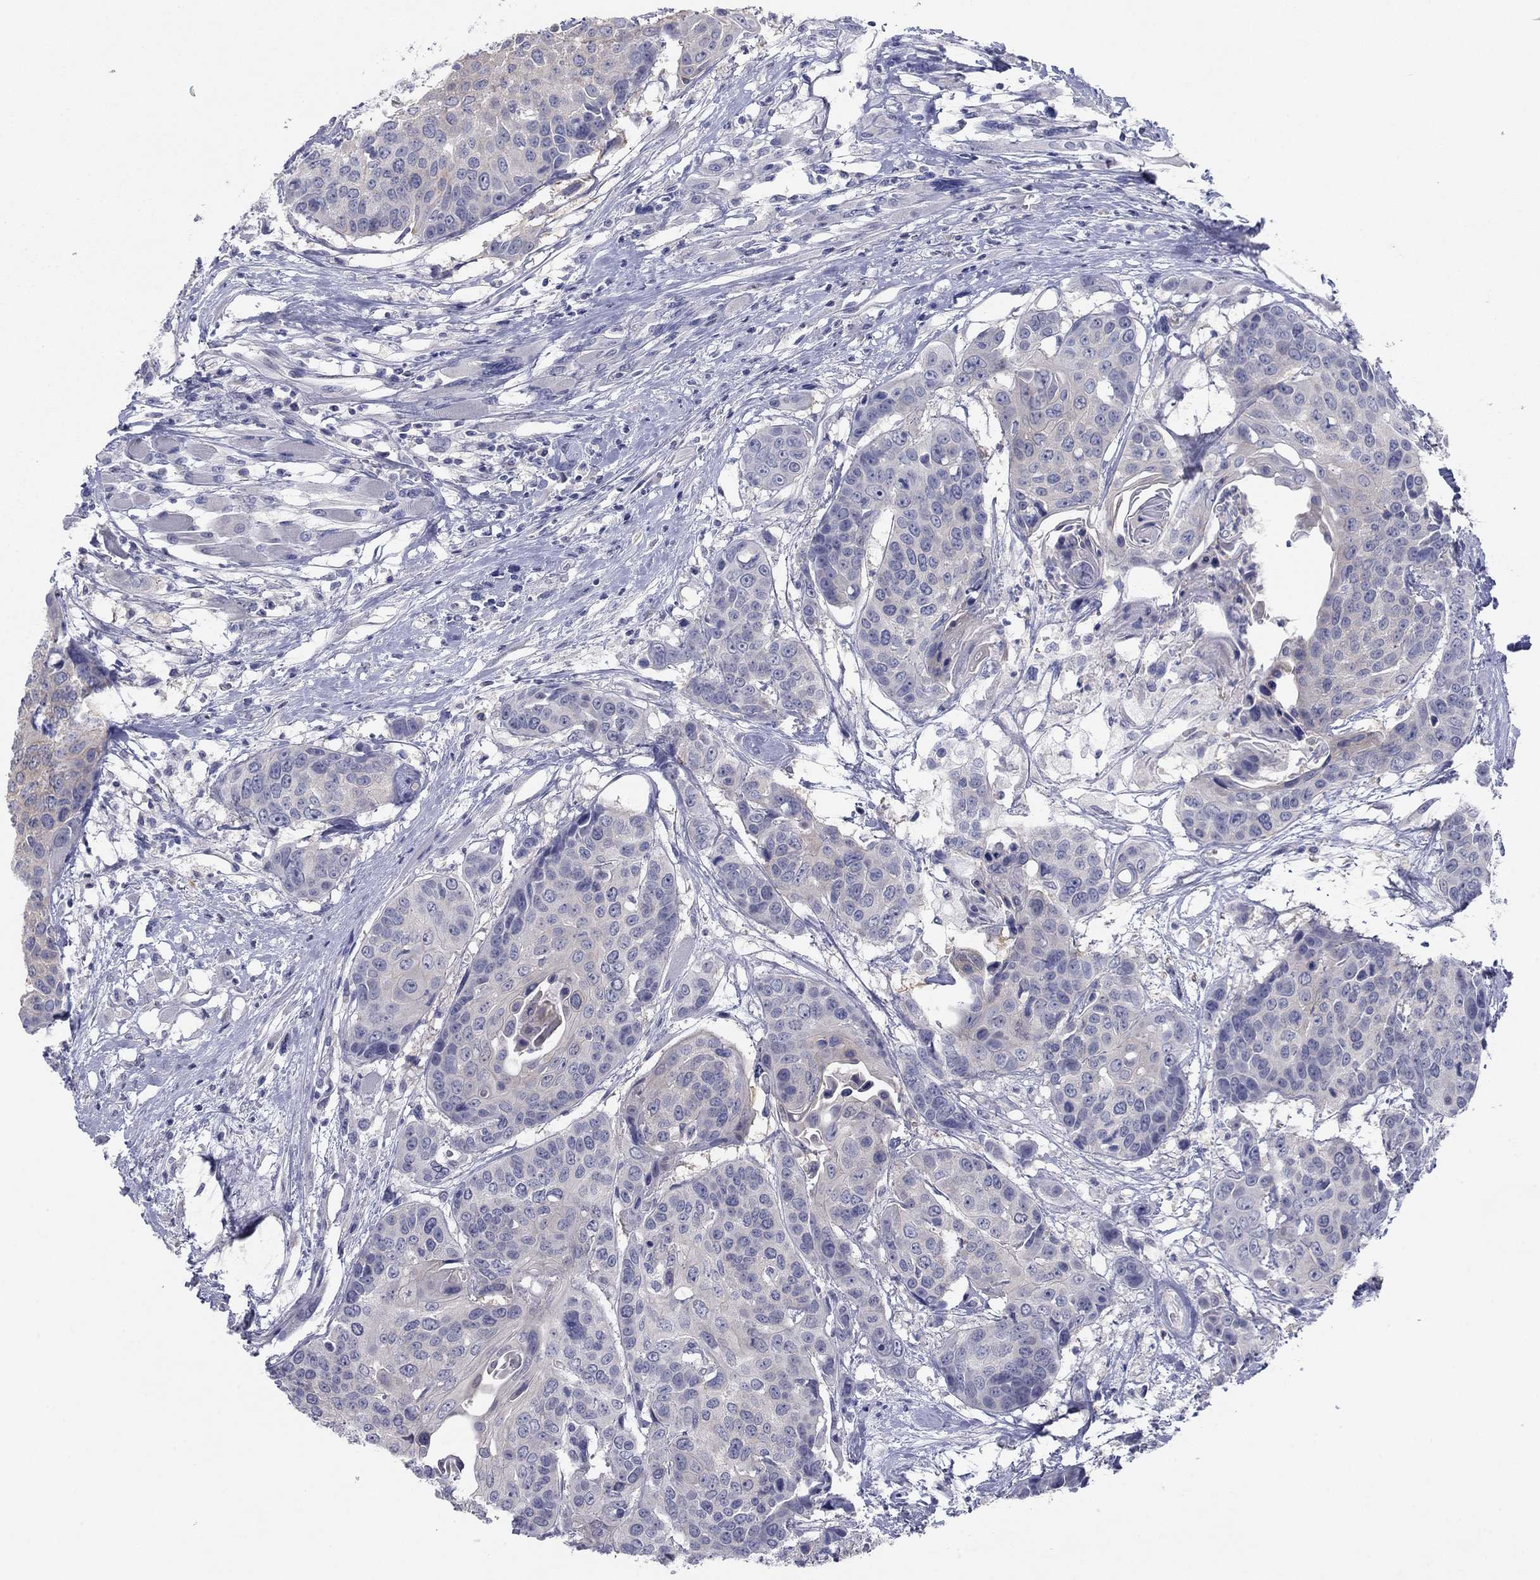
{"staining": {"intensity": "negative", "quantity": "none", "location": "none"}, "tissue": "head and neck cancer", "cell_type": "Tumor cells", "image_type": "cancer", "snomed": [{"axis": "morphology", "description": "Squamous cell carcinoma, NOS"}, {"axis": "topography", "description": "Oral tissue"}, {"axis": "topography", "description": "Head-Neck"}], "caption": "There is no significant positivity in tumor cells of head and neck squamous cell carcinoma.", "gene": "PLS1", "patient": {"sex": "male", "age": 56}}